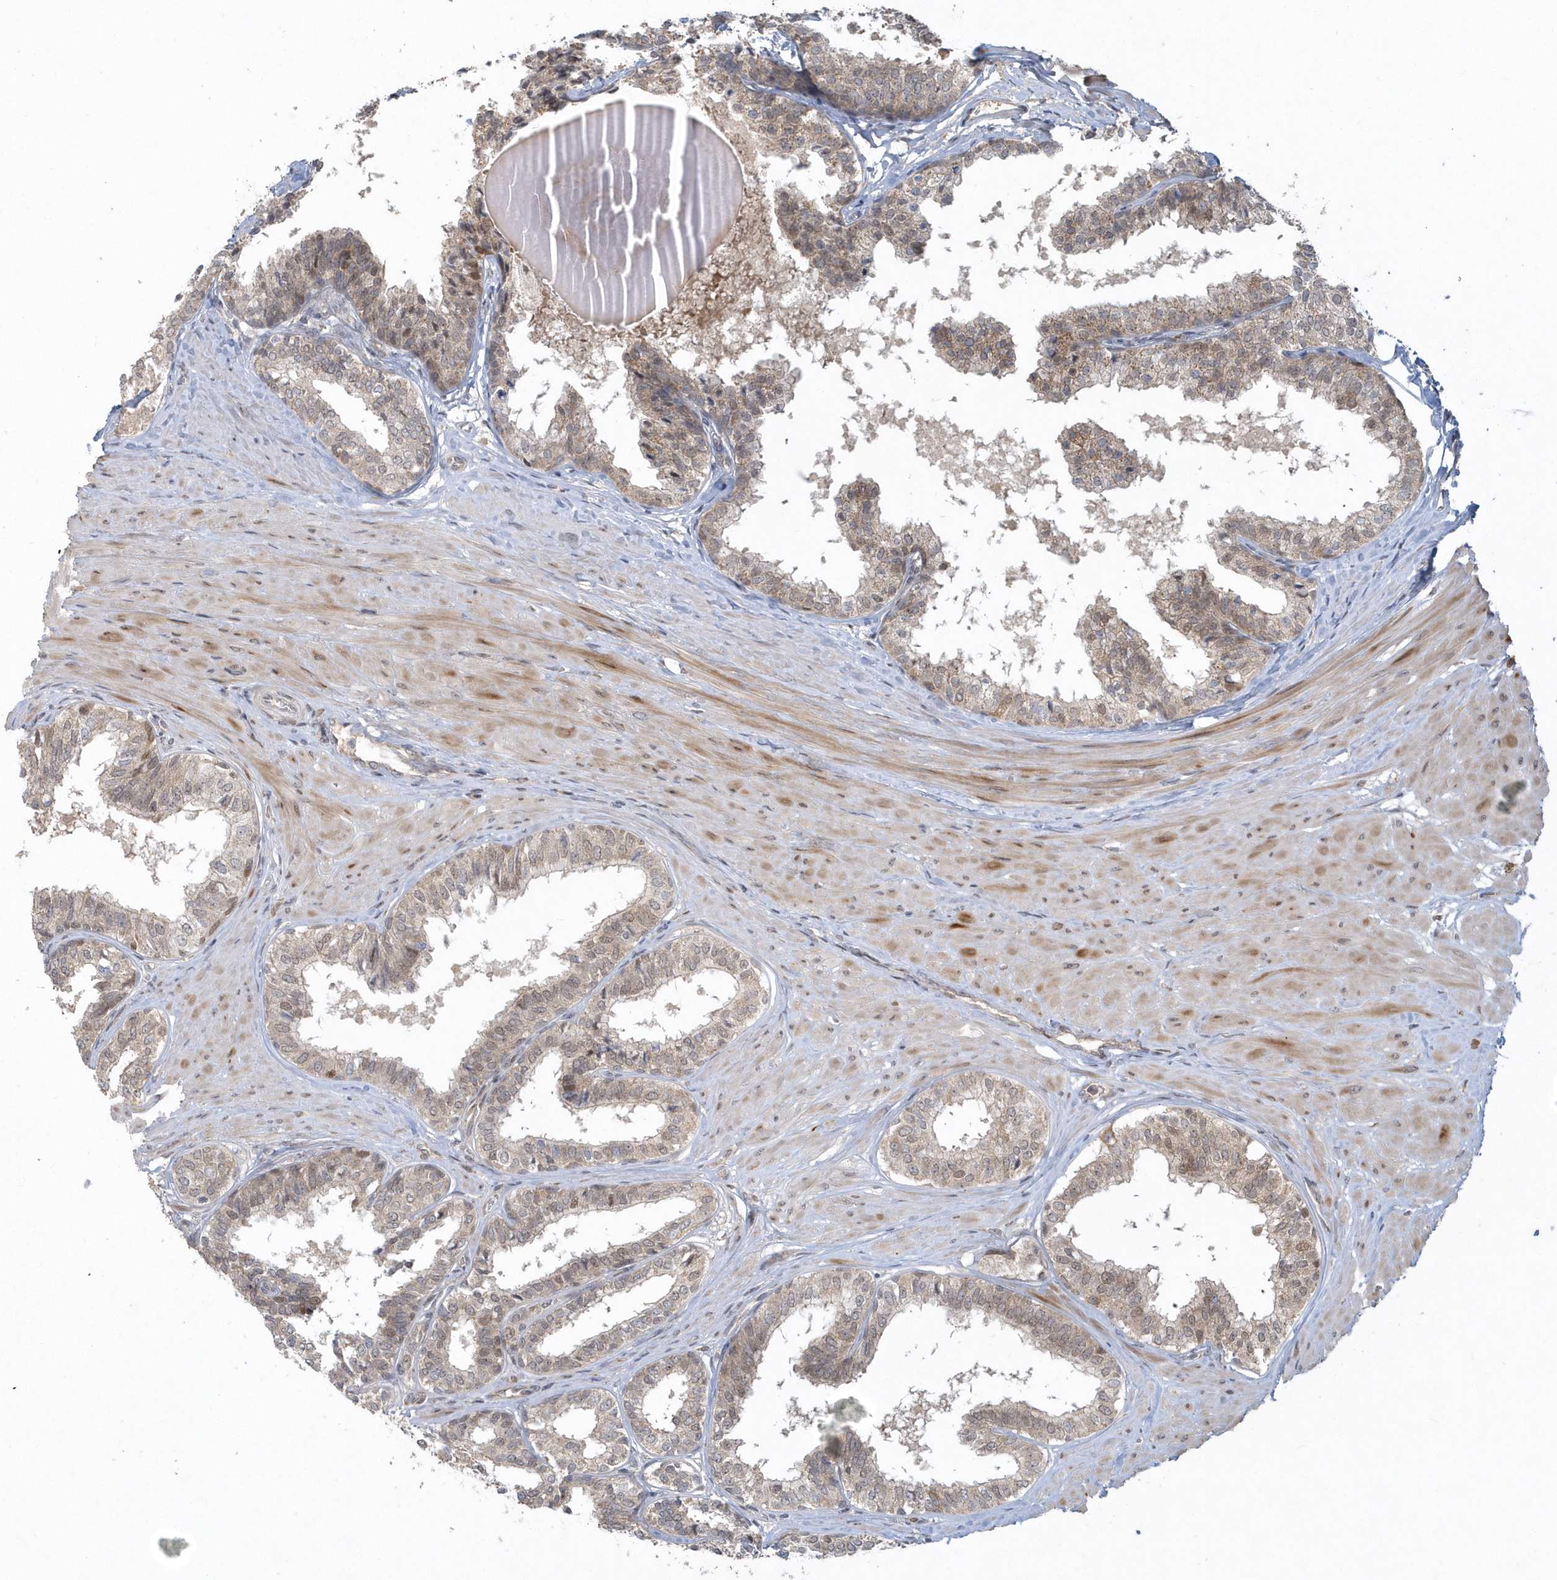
{"staining": {"intensity": "moderate", "quantity": "<25%", "location": "cytoplasmic/membranous"}, "tissue": "prostate", "cell_type": "Glandular cells", "image_type": "normal", "snomed": [{"axis": "morphology", "description": "Normal tissue, NOS"}, {"axis": "topography", "description": "Prostate"}], "caption": "Human prostate stained for a protein (brown) reveals moderate cytoplasmic/membranous positive expression in about <25% of glandular cells.", "gene": "TRAIP", "patient": {"sex": "male", "age": 48}}